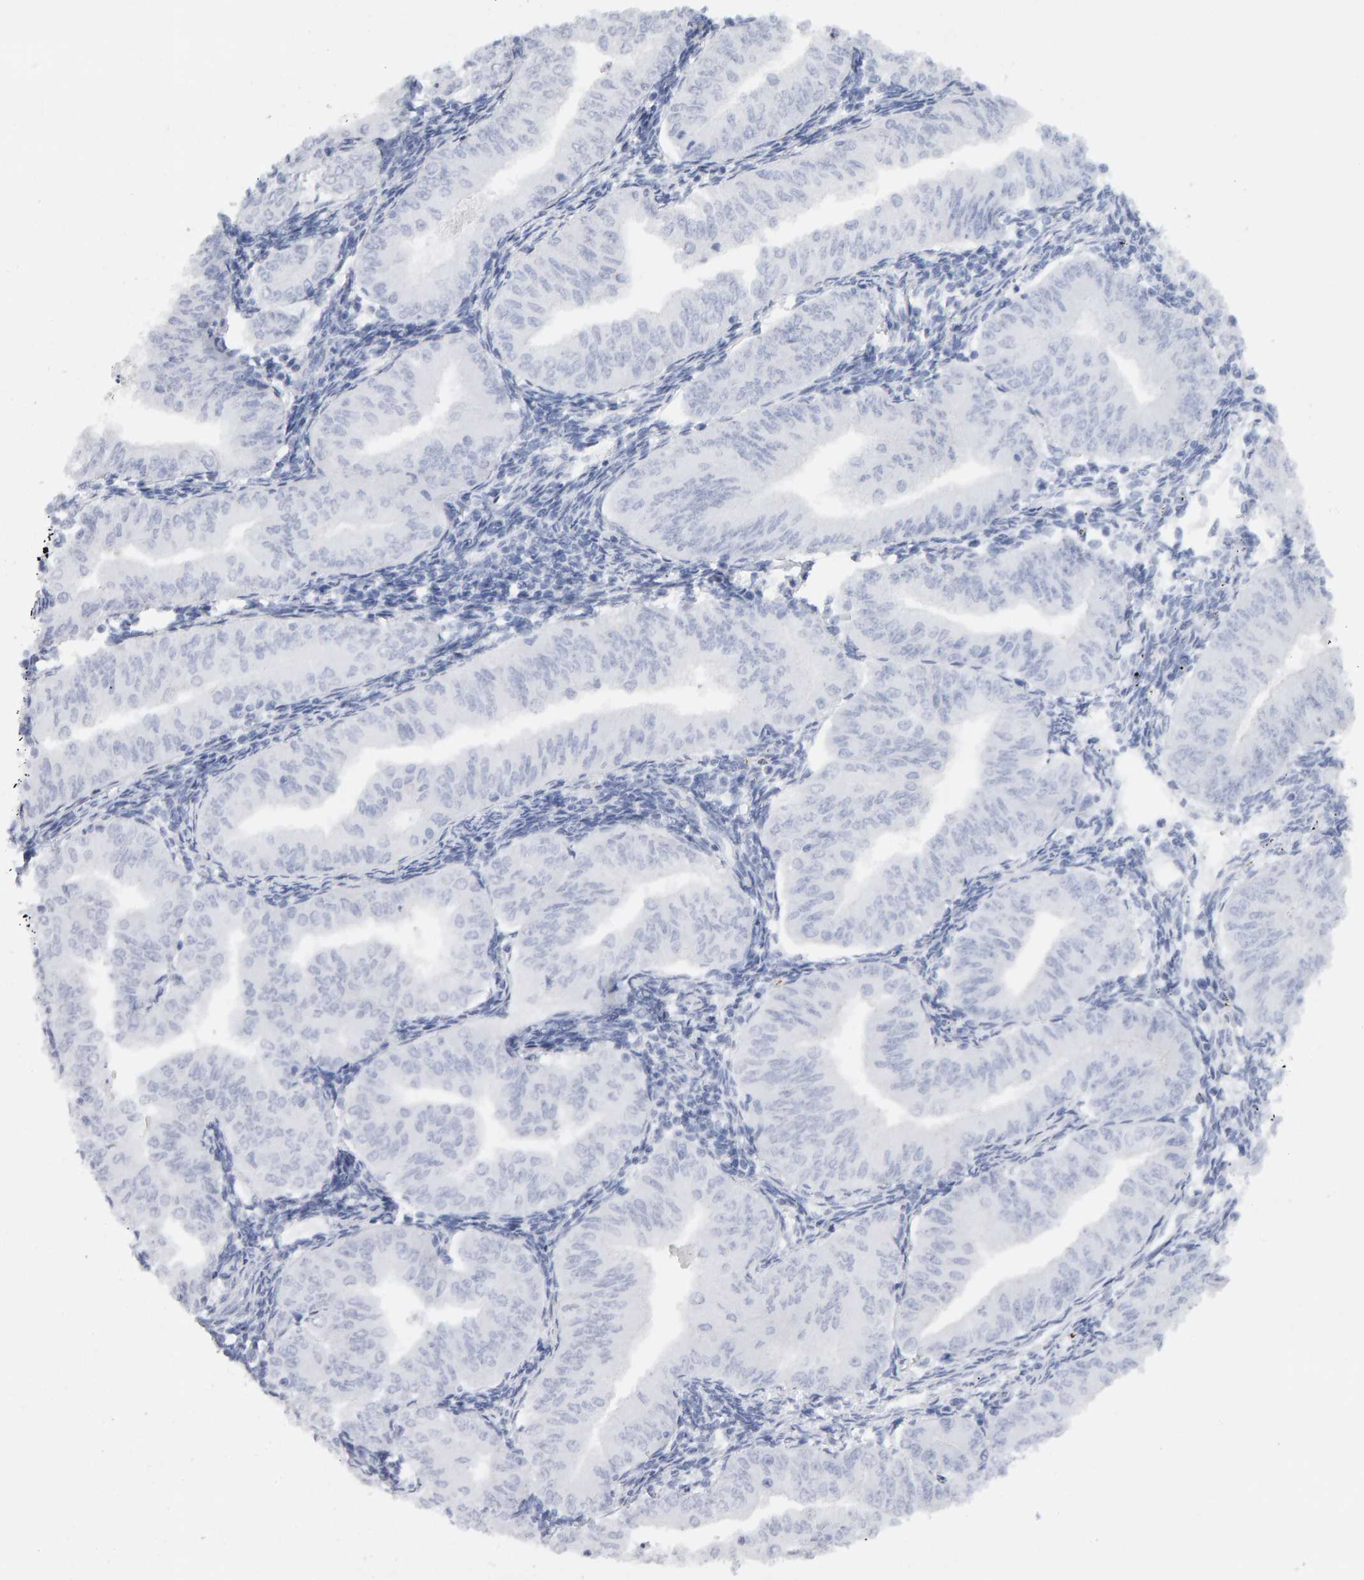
{"staining": {"intensity": "negative", "quantity": "none", "location": "none"}, "tissue": "endometrial cancer", "cell_type": "Tumor cells", "image_type": "cancer", "snomed": [{"axis": "morphology", "description": "Normal tissue, NOS"}, {"axis": "morphology", "description": "Adenocarcinoma, NOS"}, {"axis": "topography", "description": "Endometrium"}], "caption": "IHC of adenocarcinoma (endometrial) exhibits no expression in tumor cells.", "gene": "METRNL", "patient": {"sex": "female", "age": 53}}